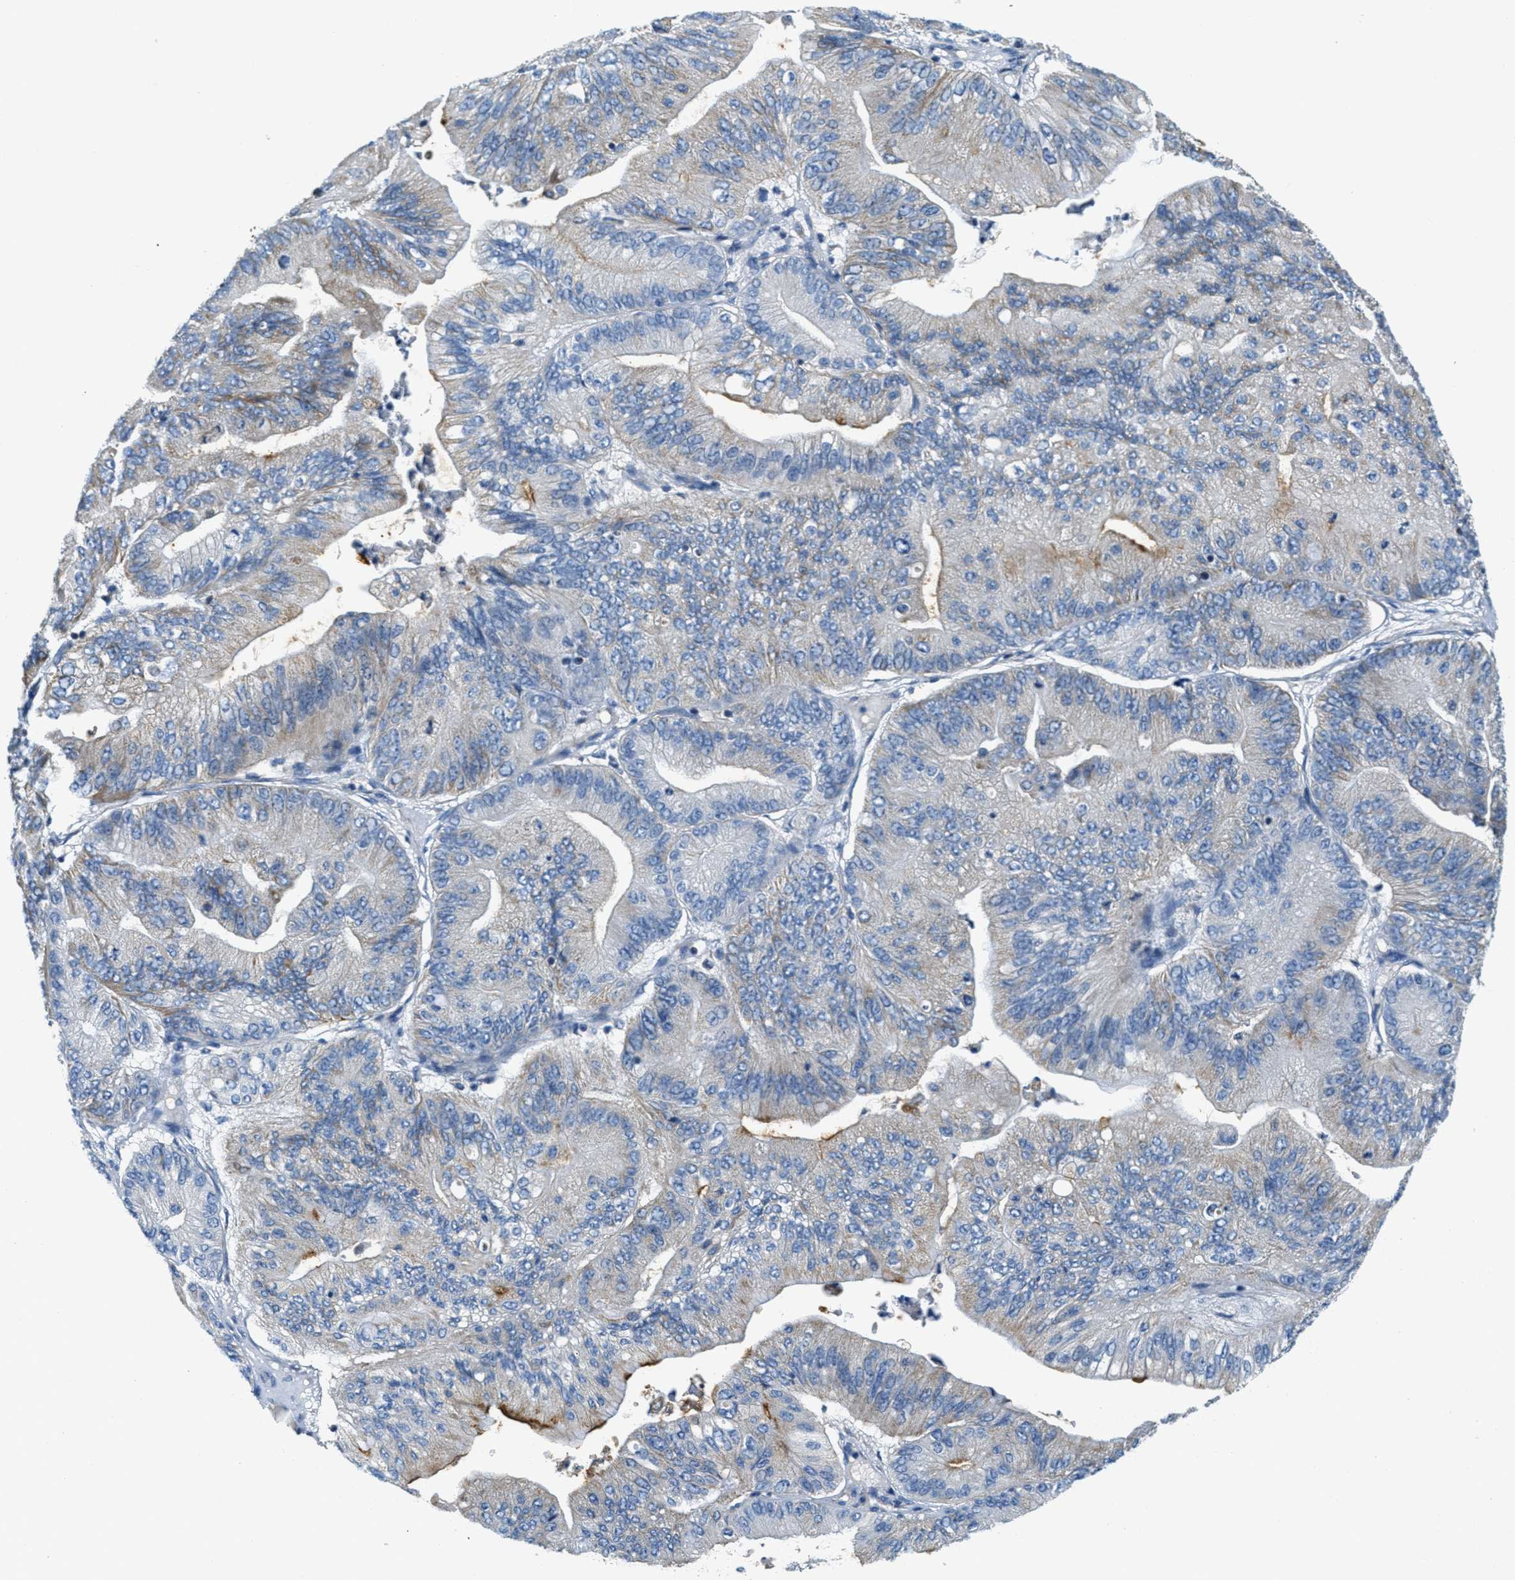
{"staining": {"intensity": "moderate", "quantity": "<25%", "location": "cytoplasmic/membranous"}, "tissue": "ovarian cancer", "cell_type": "Tumor cells", "image_type": "cancer", "snomed": [{"axis": "morphology", "description": "Cystadenocarcinoma, mucinous, NOS"}, {"axis": "topography", "description": "Ovary"}], "caption": "Protein staining of ovarian mucinous cystadenocarcinoma tissue displays moderate cytoplasmic/membranous expression in about <25% of tumor cells.", "gene": "CA4", "patient": {"sex": "female", "age": 61}}